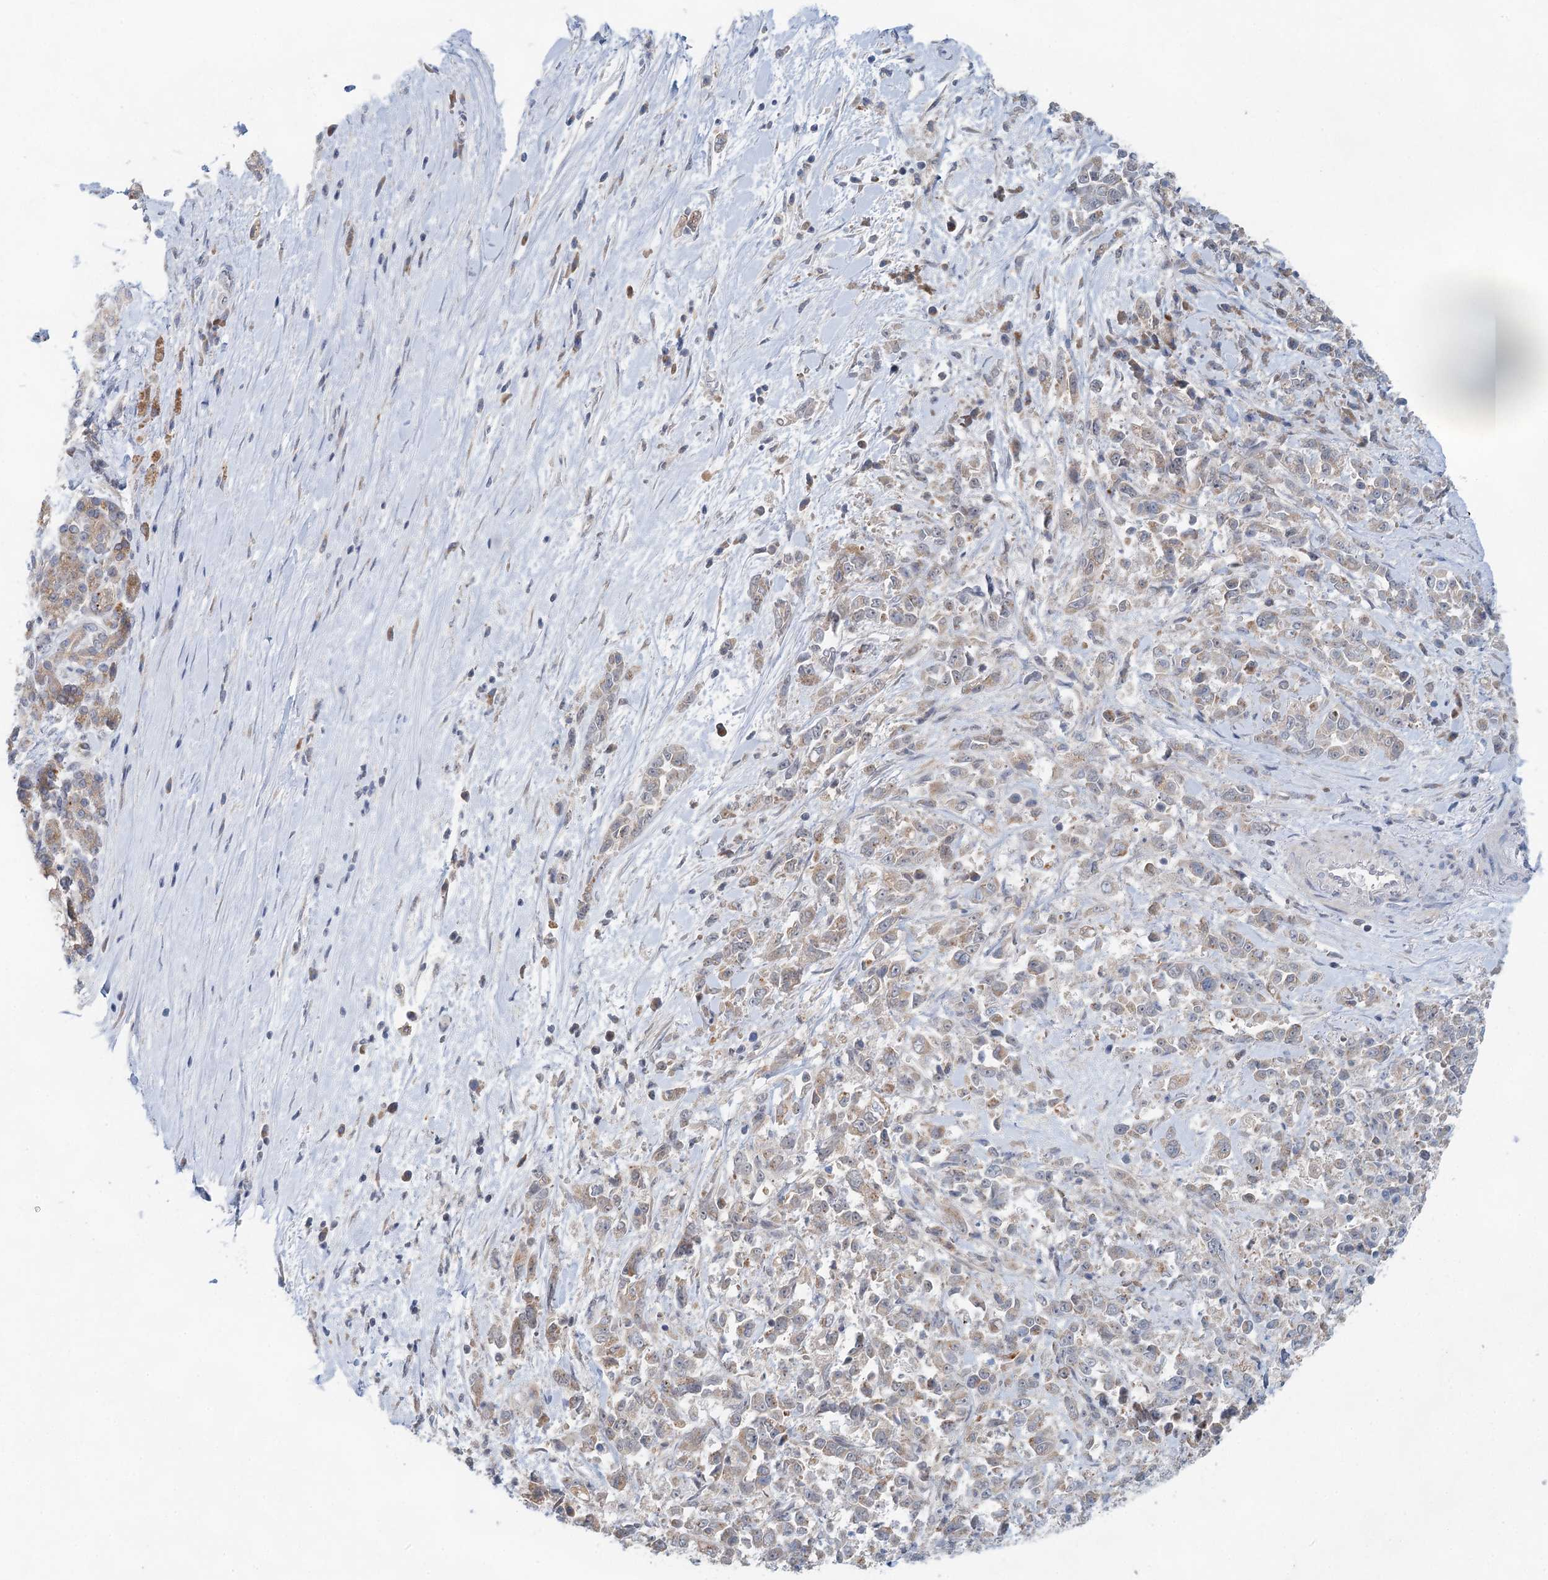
{"staining": {"intensity": "weak", "quantity": "25%-75%", "location": "cytoplasmic/membranous"}, "tissue": "pancreatic cancer", "cell_type": "Tumor cells", "image_type": "cancer", "snomed": [{"axis": "morphology", "description": "Normal tissue, NOS"}, {"axis": "morphology", "description": "Adenocarcinoma, NOS"}, {"axis": "topography", "description": "Pancreas"}], "caption": "A histopathology image of human adenocarcinoma (pancreatic) stained for a protein shows weak cytoplasmic/membranous brown staining in tumor cells.", "gene": "BLTP1", "patient": {"sex": "female", "age": 64}}